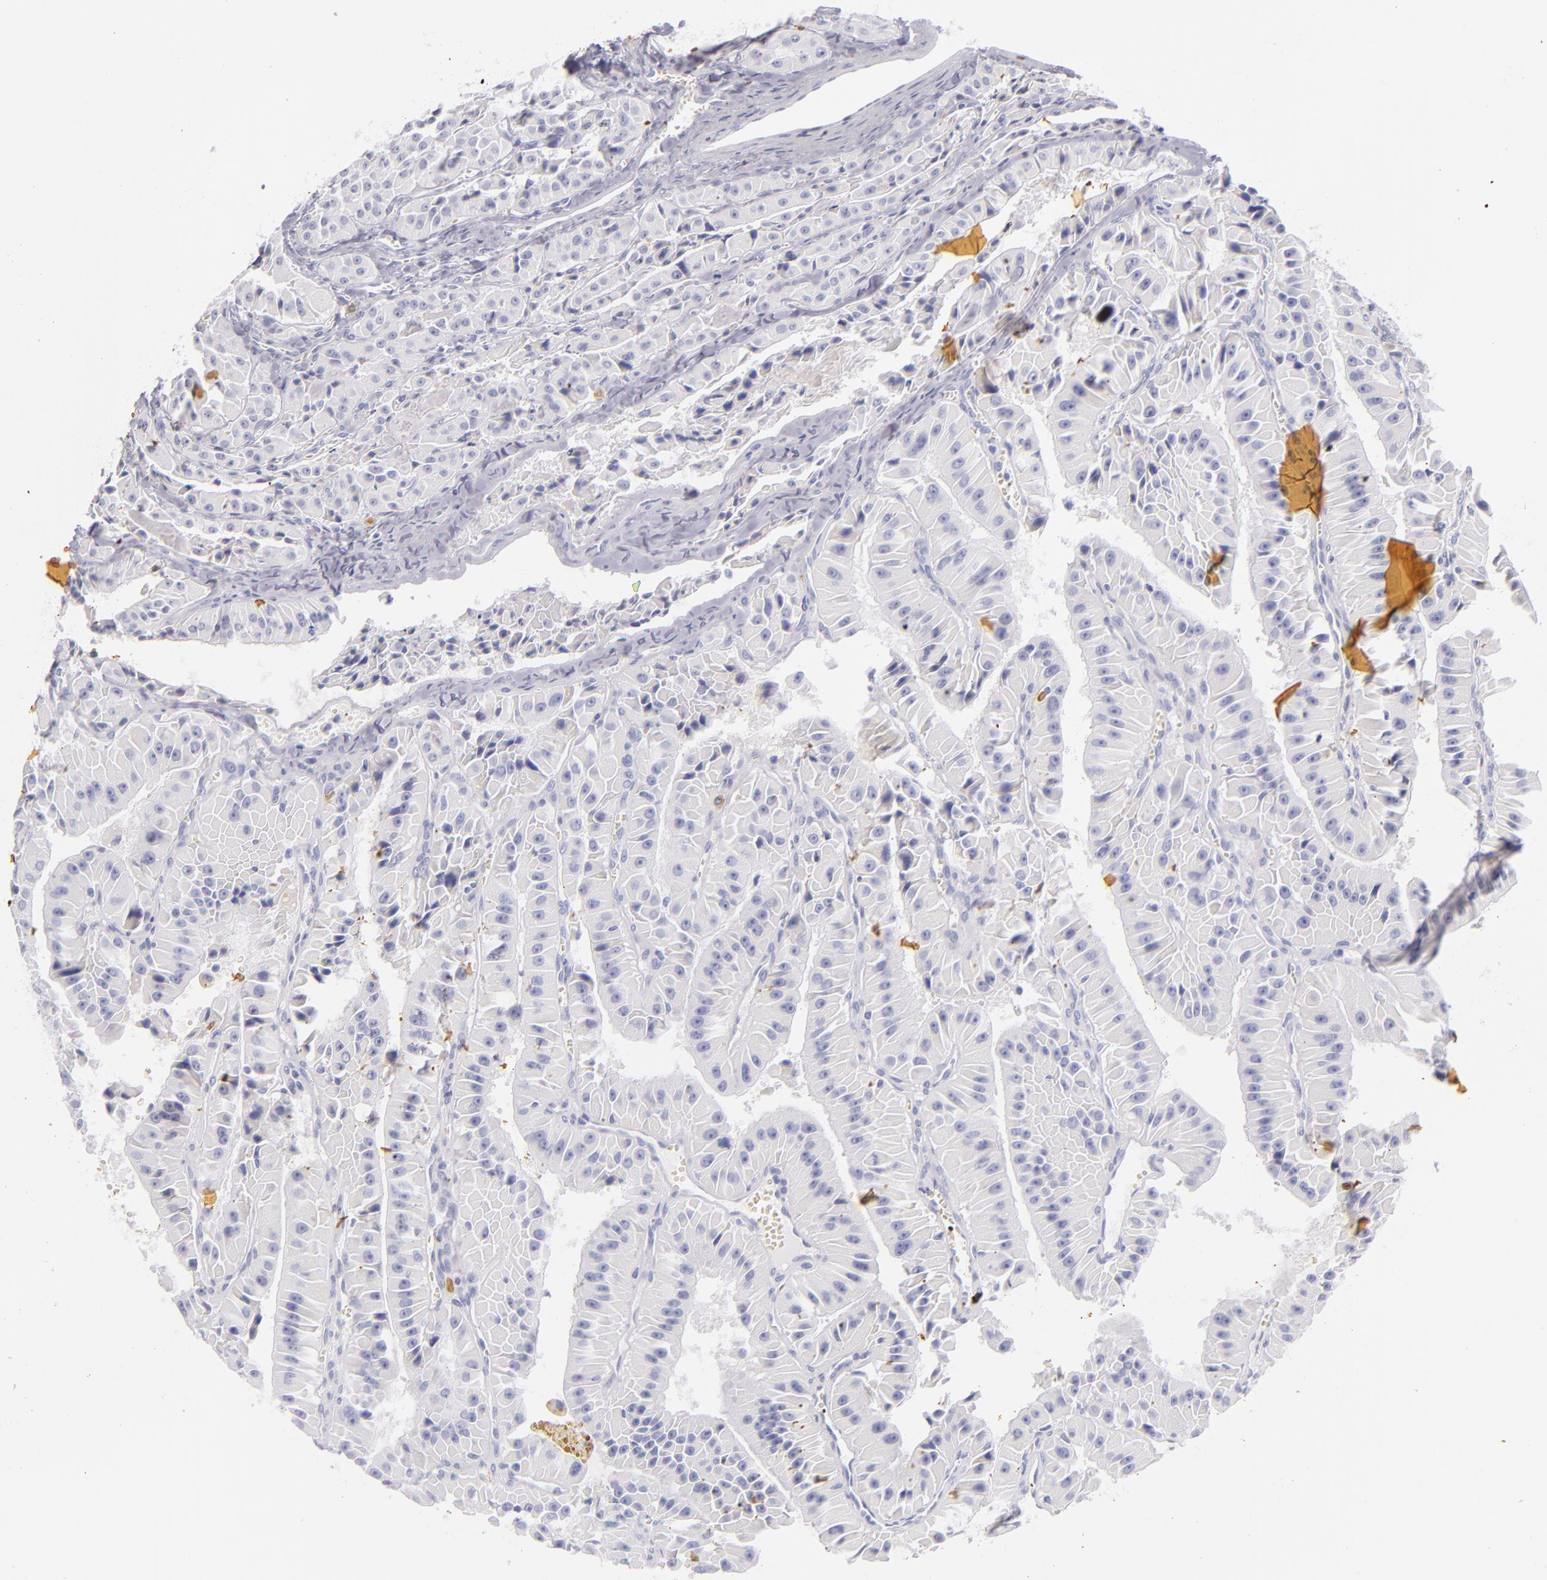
{"staining": {"intensity": "negative", "quantity": "none", "location": "none"}, "tissue": "thyroid cancer", "cell_type": "Tumor cells", "image_type": "cancer", "snomed": [{"axis": "morphology", "description": "Carcinoma, NOS"}, {"axis": "topography", "description": "Thyroid gland"}], "caption": "Human thyroid cancer (carcinoma) stained for a protein using immunohistochemistry (IHC) exhibits no staining in tumor cells.", "gene": "TPSD1", "patient": {"sex": "male", "age": 76}}